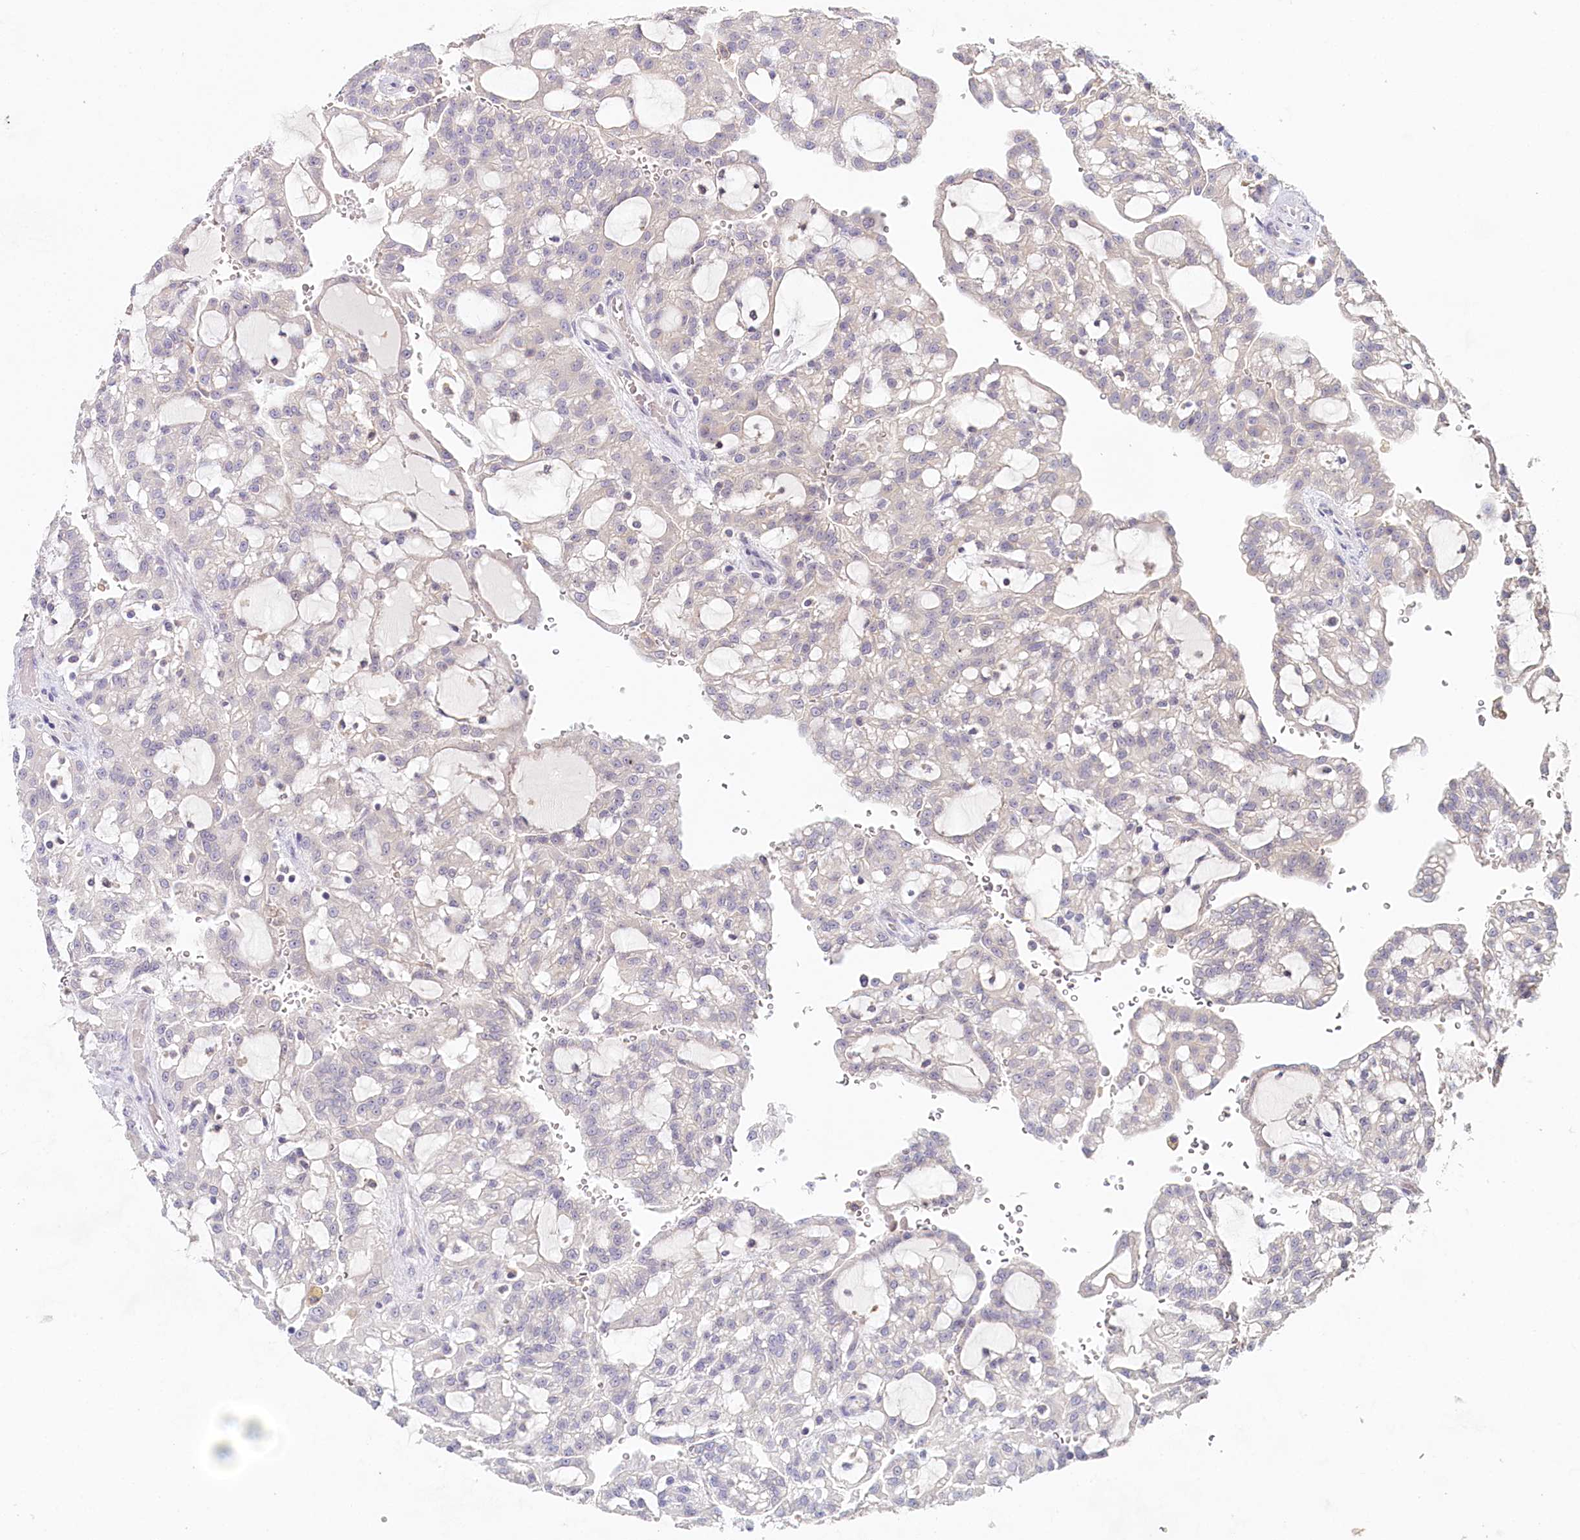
{"staining": {"intensity": "negative", "quantity": "none", "location": "none"}, "tissue": "renal cancer", "cell_type": "Tumor cells", "image_type": "cancer", "snomed": [{"axis": "morphology", "description": "Adenocarcinoma, NOS"}, {"axis": "topography", "description": "Kidney"}], "caption": "This is a photomicrograph of immunohistochemistry (IHC) staining of renal adenocarcinoma, which shows no expression in tumor cells.", "gene": "DAPK1", "patient": {"sex": "male", "age": 63}}